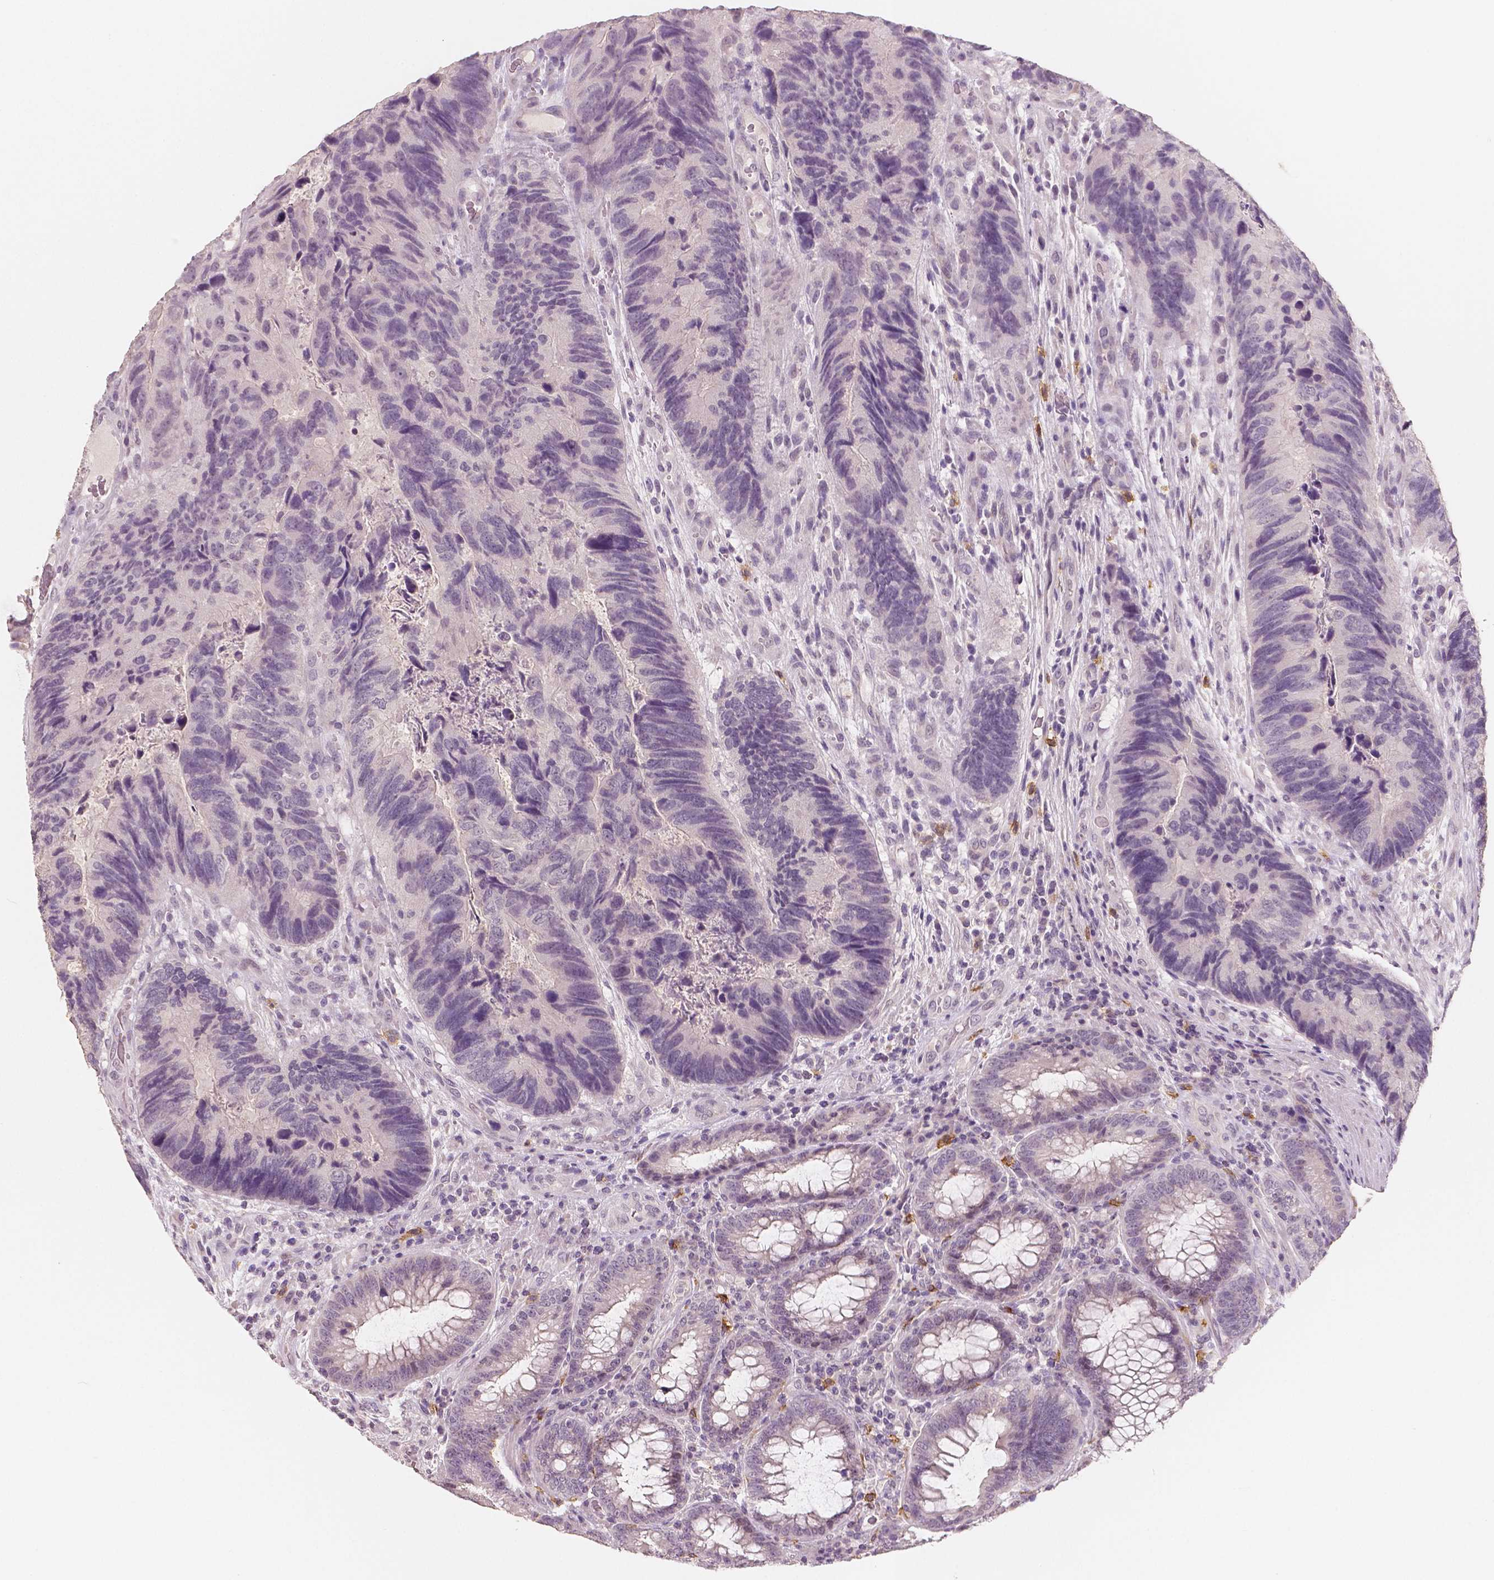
{"staining": {"intensity": "negative", "quantity": "none", "location": "none"}, "tissue": "colorectal cancer", "cell_type": "Tumor cells", "image_type": "cancer", "snomed": [{"axis": "morphology", "description": "Adenocarcinoma, NOS"}, {"axis": "topography", "description": "Colon"}], "caption": "An image of colorectal cancer stained for a protein reveals no brown staining in tumor cells.", "gene": "KIT", "patient": {"sex": "female", "age": 67}}